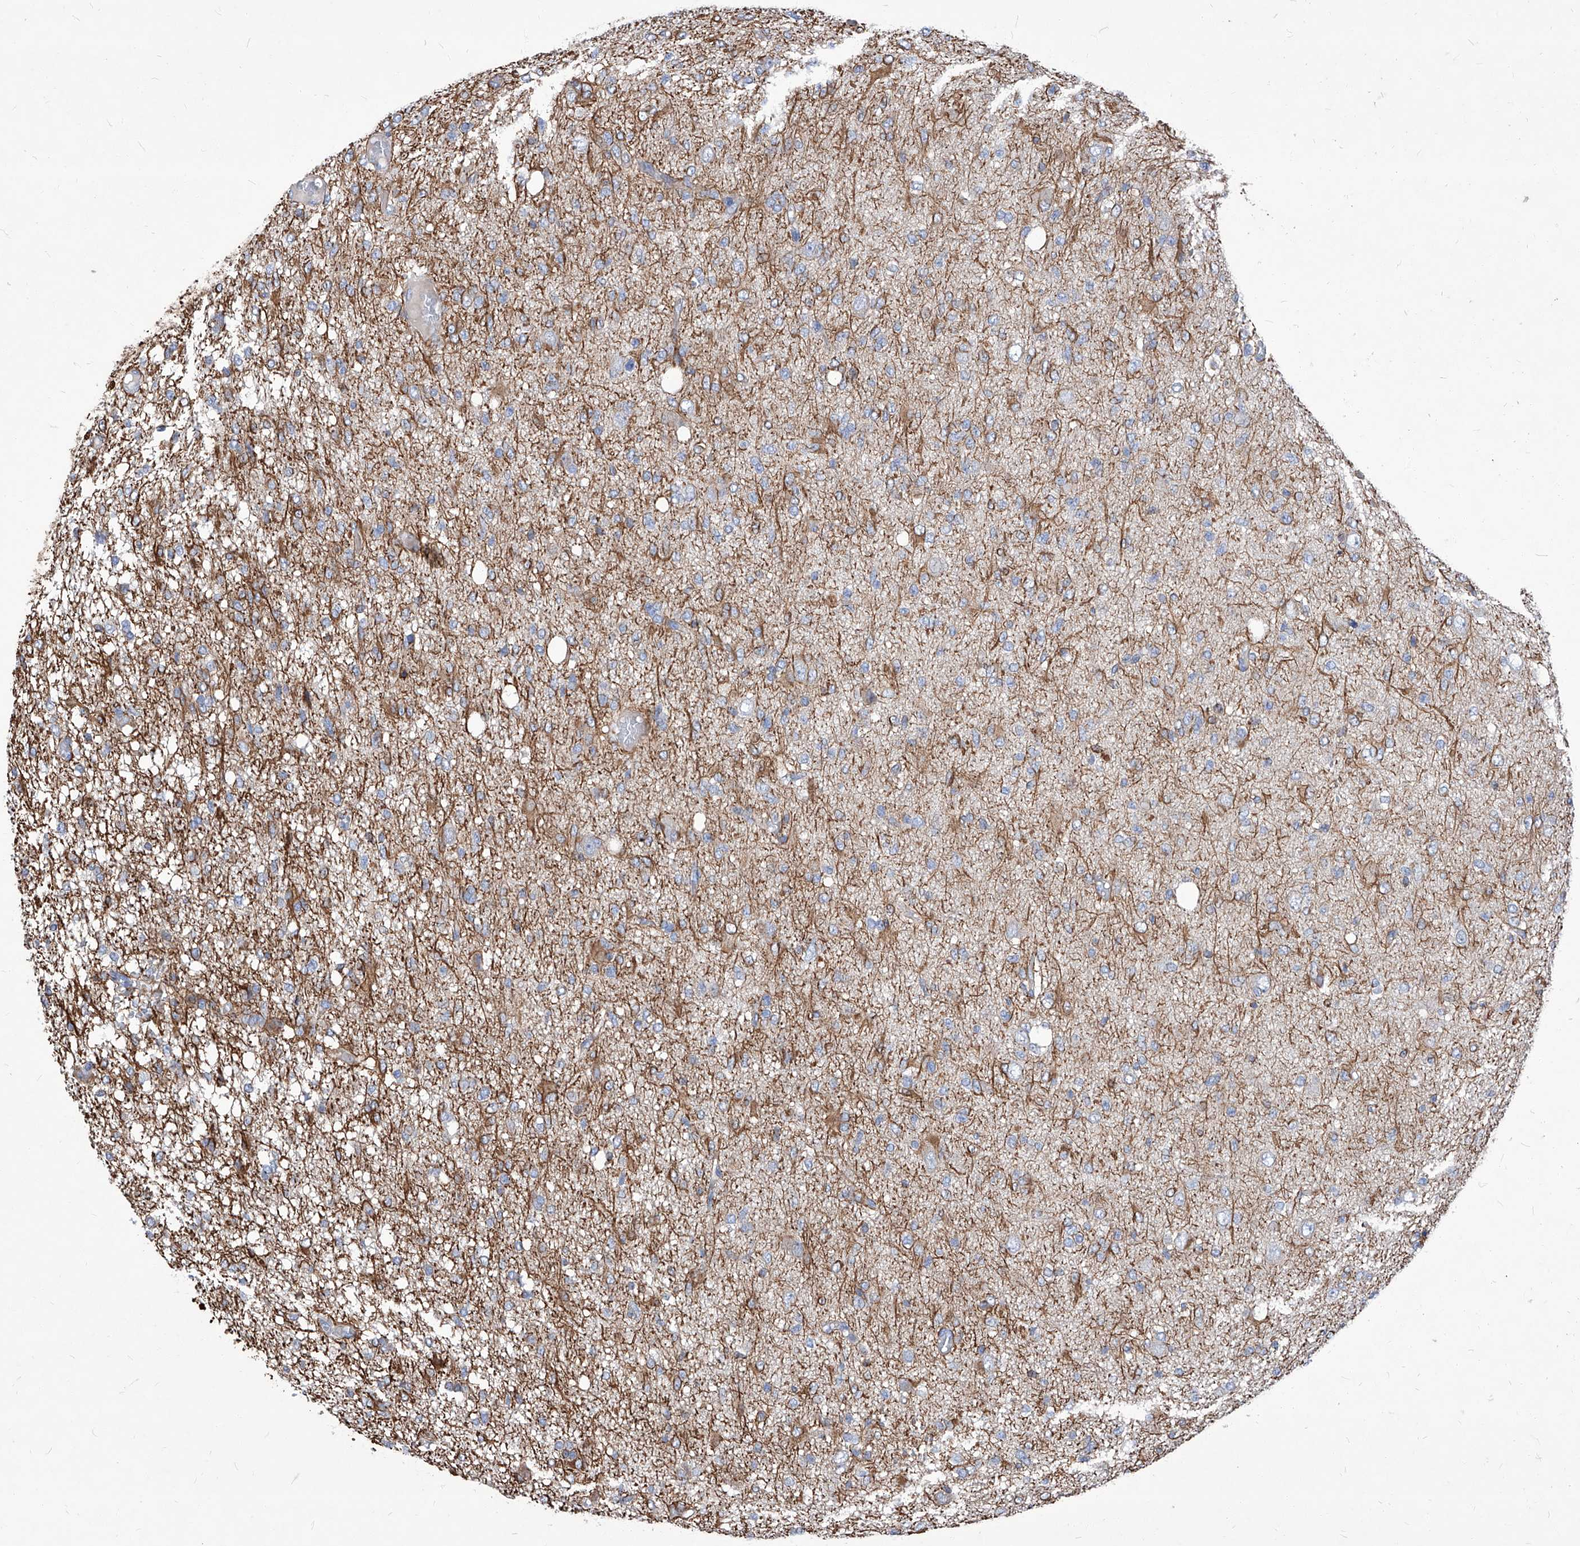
{"staining": {"intensity": "moderate", "quantity": "<25%", "location": "cytoplasmic/membranous"}, "tissue": "glioma", "cell_type": "Tumor cells", "image_type": "cancer", "snomed": [{"axis": "morphology", "description": "Glioma, malignant, High grade"}, {"axis": "topography", "description": "Brain"}], "caption": "Brown immunohistochemical staining in human malignant glioma (high-grade) reveals moderate cytoplasmic/membranous positivity in approximately <25% of tumor cells. (Stains: DAB in brown, nuclei in blue, Microscopy: brightfield microscopy at high magnification).", "gene": "UBOX5", "patient": {"sex": "female", "age": 59}}